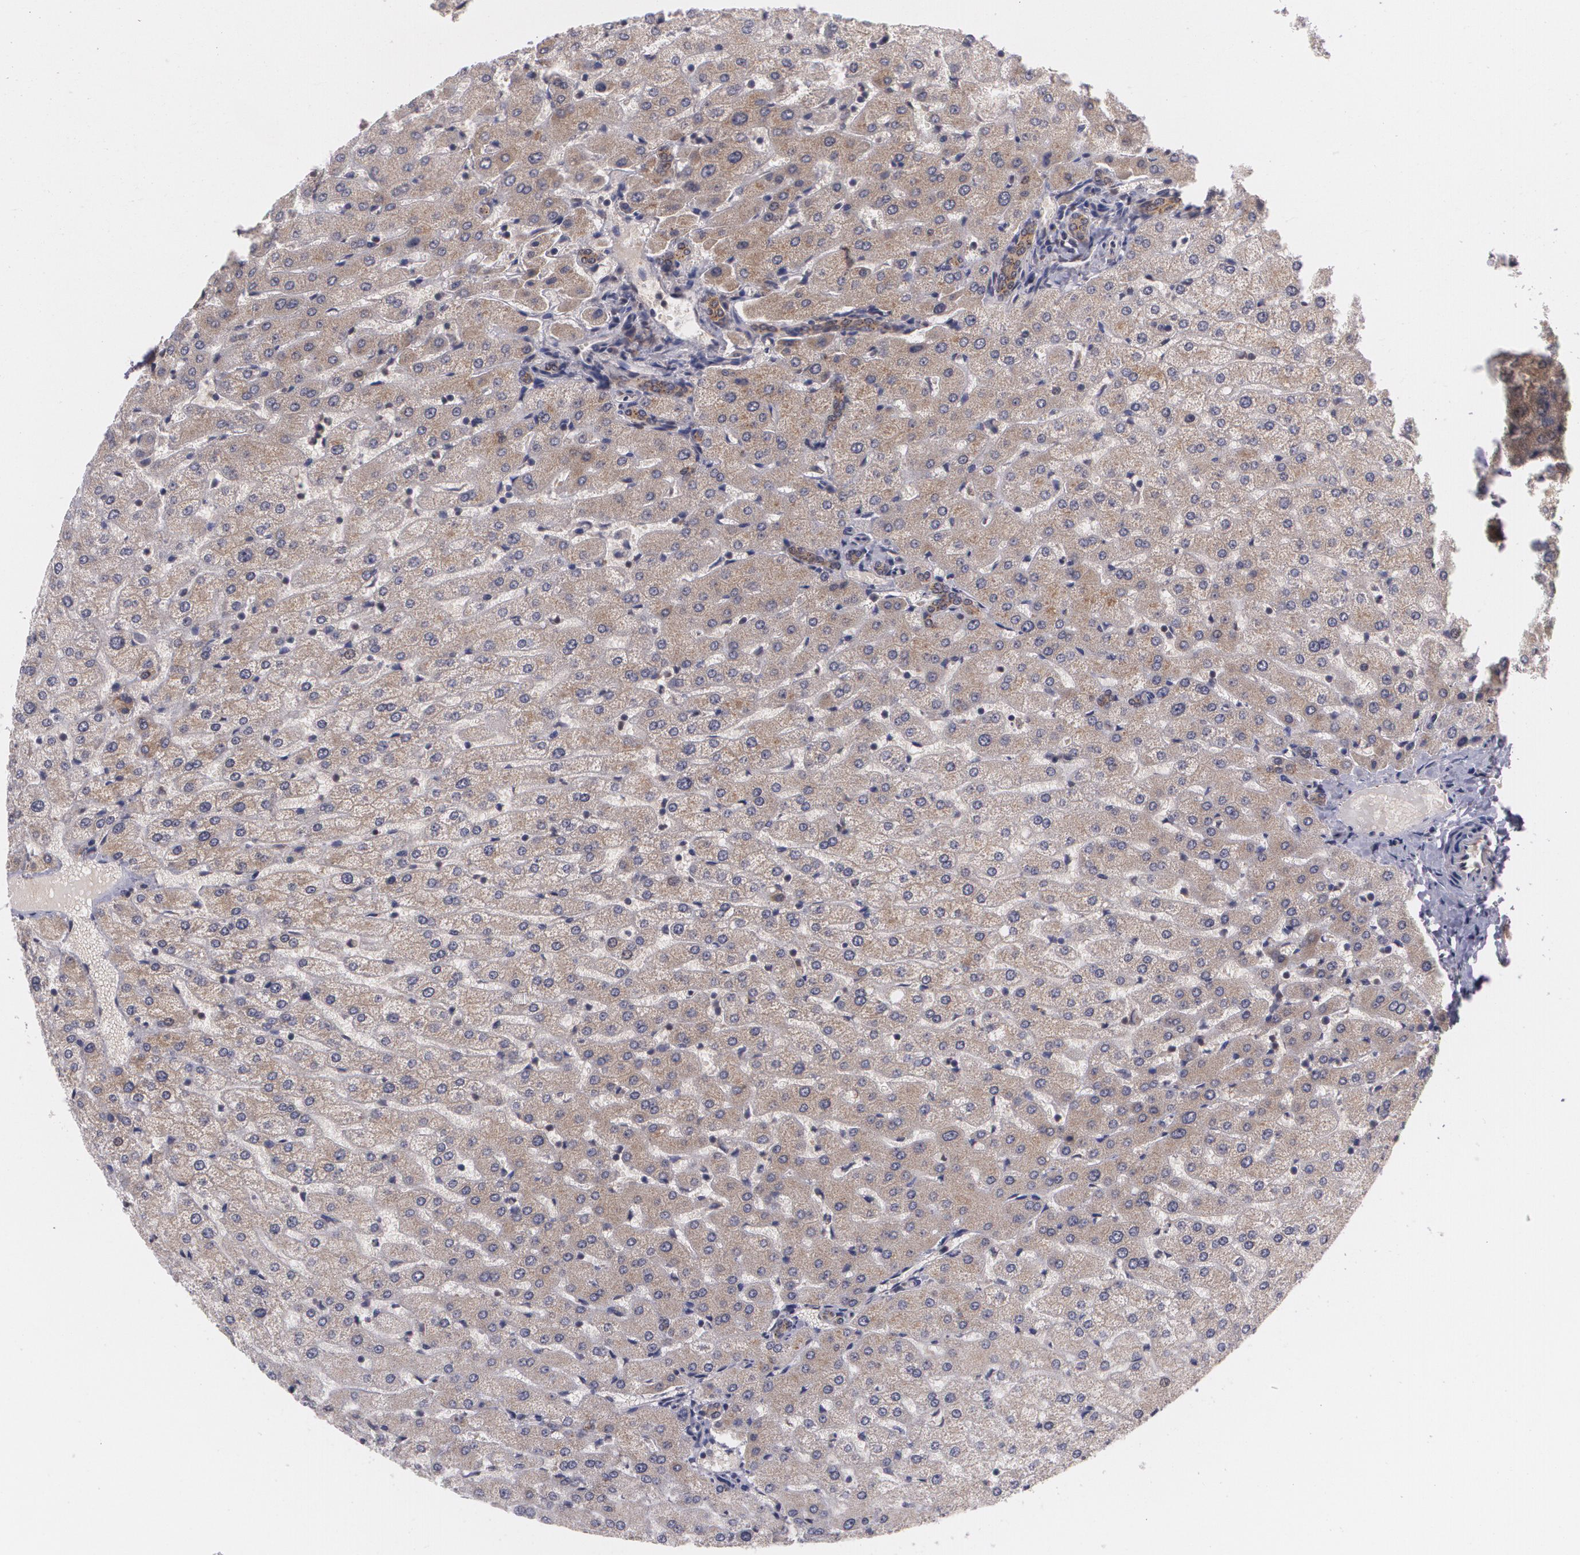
{"staining": {"intensity": "moderate", "quantity": ">75%", "location": "cytoplasmic/membranous"}, "tissue": "liver", "cell_type": "Cholangiocytes", "image_type": "normal", "snomed": [{"axis": "morphology", "description": "Normal tissue, NOS"}, {"axis": "morphology", "description": "Fibrosis, NOS"}, {"axis": "topography", "description": "Liver"}], "caption": "Immunohistochemical staining of unremarkable liver exhibits moderate cytoplasmic/membranous protein positivity in about >75% of cholangiocytes.", "gene": "CILK1", "patient": {"sex": "female", "age": 29}}